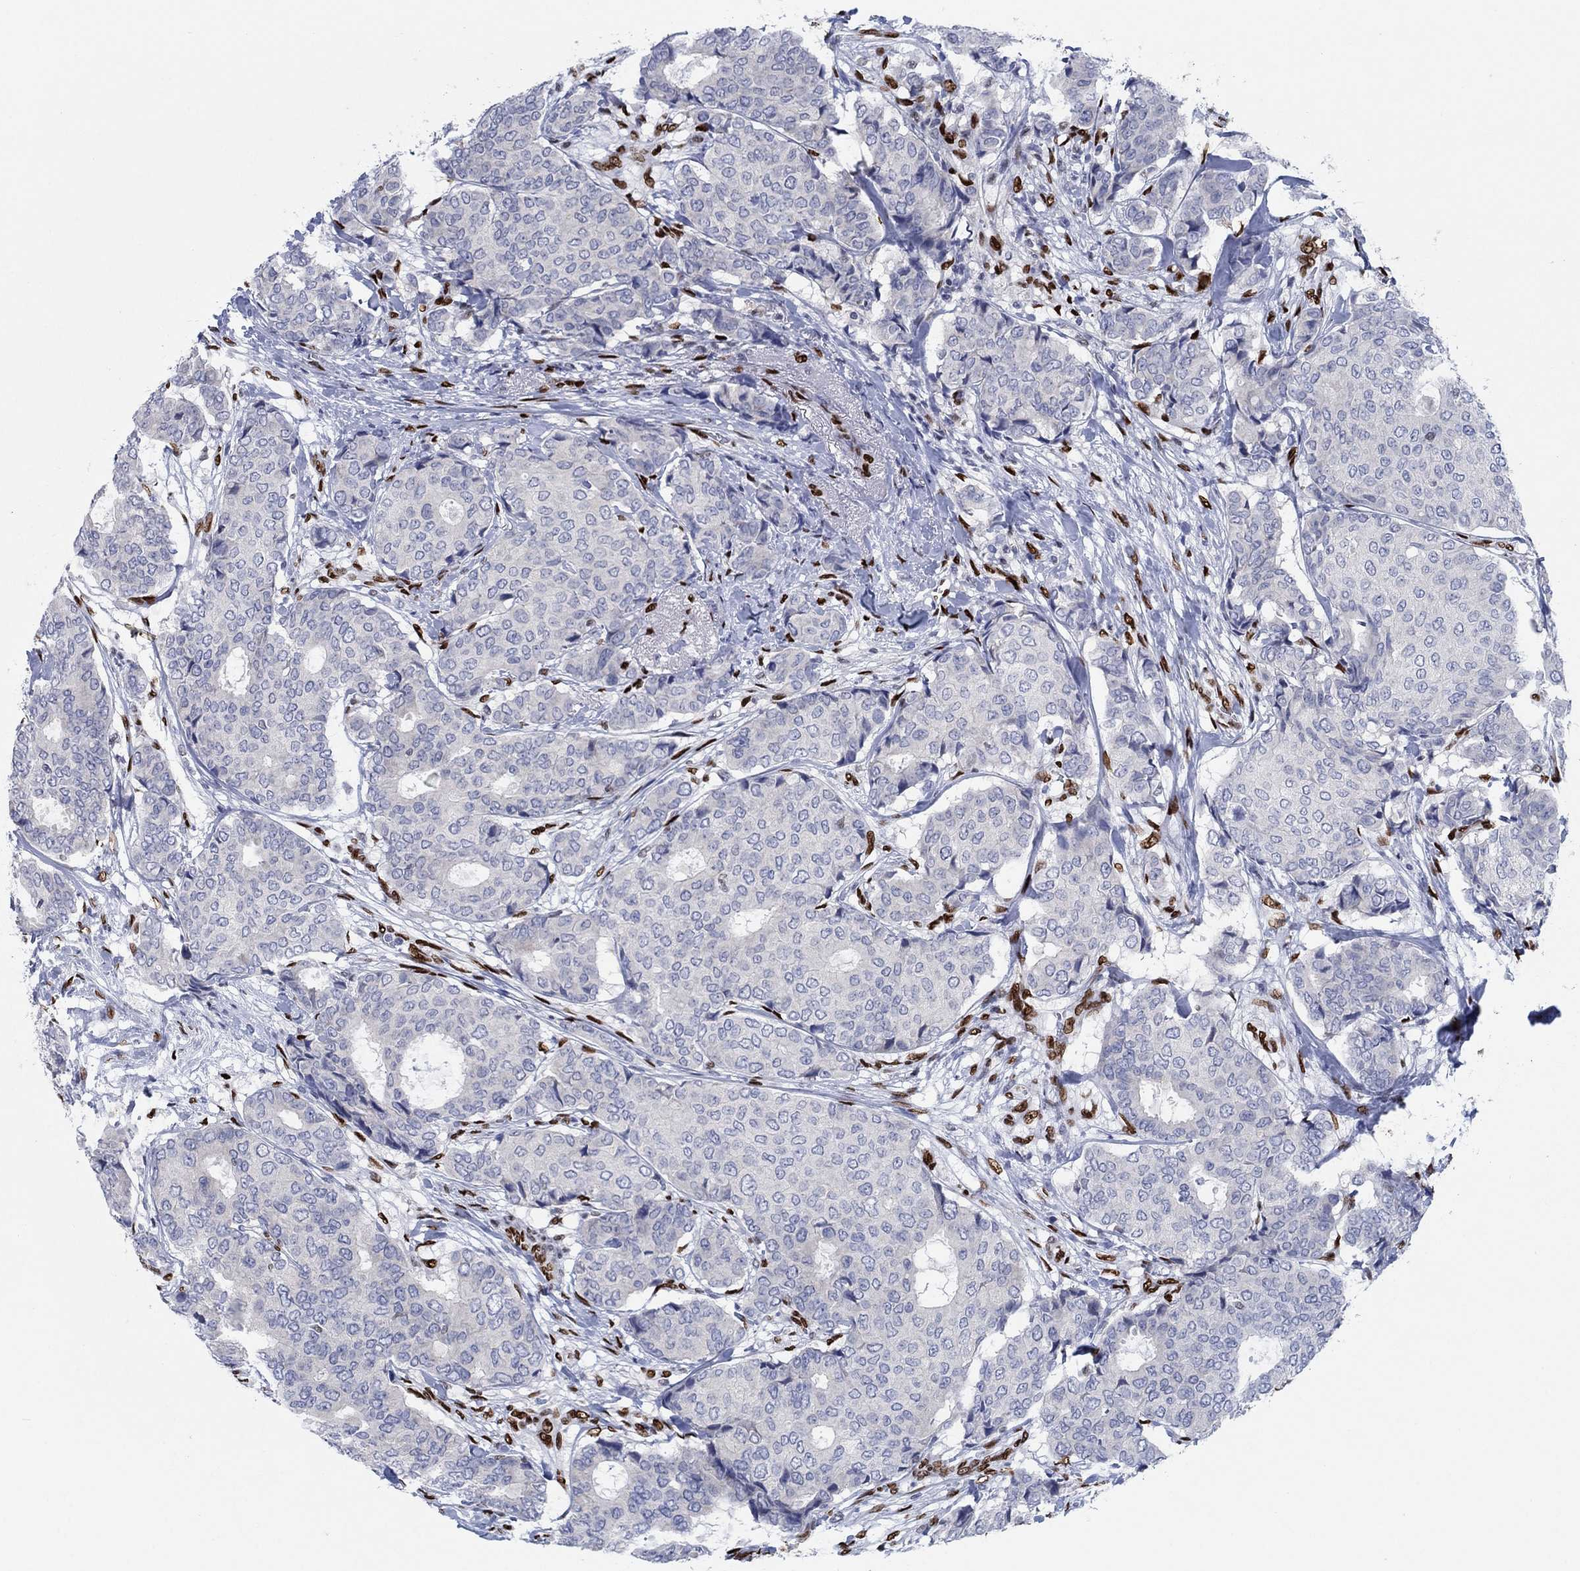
{"staining": {"intensity": "negative", "quantity": "none", "location": "none"}, "tissue": "breast cancer", "cell_type": "Tumor cells", "image_type": "cancer", "snomed": [{"axis": "morphology", "description": "Duct carcinoma"}, {"axis": "topography", "description": "Breast"}], "caption": "The IHC image has no significant positivity in tumor cells of breast cancer tissue.", "gene": "ZEB1", "patient": {"sex": "female", "age": 75}}